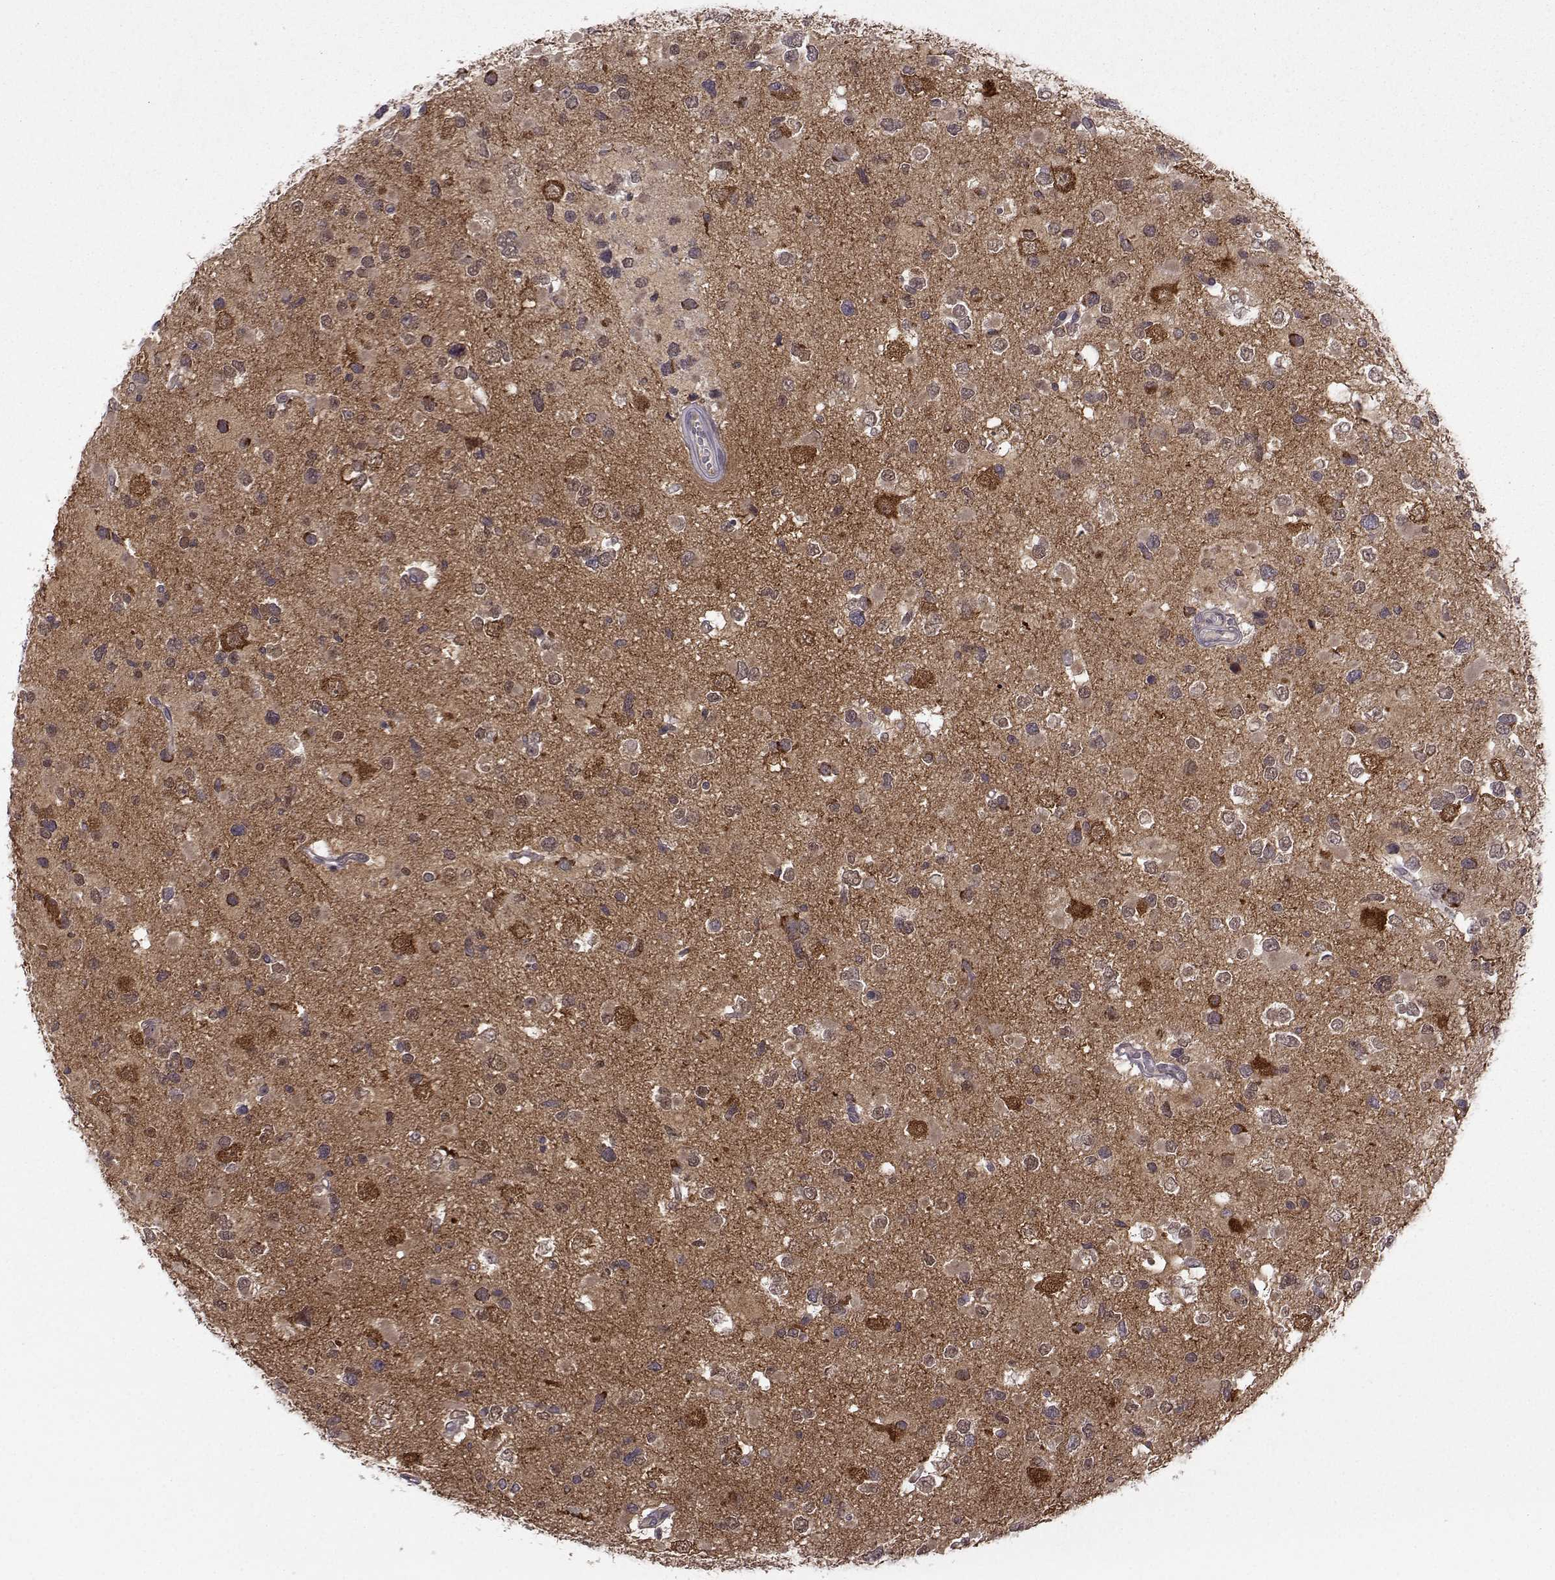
{"staining": {"intensity": "negative", "quantity": "none", "location": "none"}, "tissue": "glioma", "cell_type": "Tumor cells", "image_type": "cancer", "snomed": [{"axis": "morphology", "description": "Glioma, malignant, Low grade"}, {"axis": "topography", "description": "Brain"}], "caption": "The micrograph exhibits no significant expression in tumor cells of malignant glioma (low-grade). The staining is performed using DAB (3,3'-diaminobenzidine) brown chromogen with nuclei counter-stained in using hematoxylin.", "gene": "NECAB3", "patient": {"sex": "female", "age": 32}}